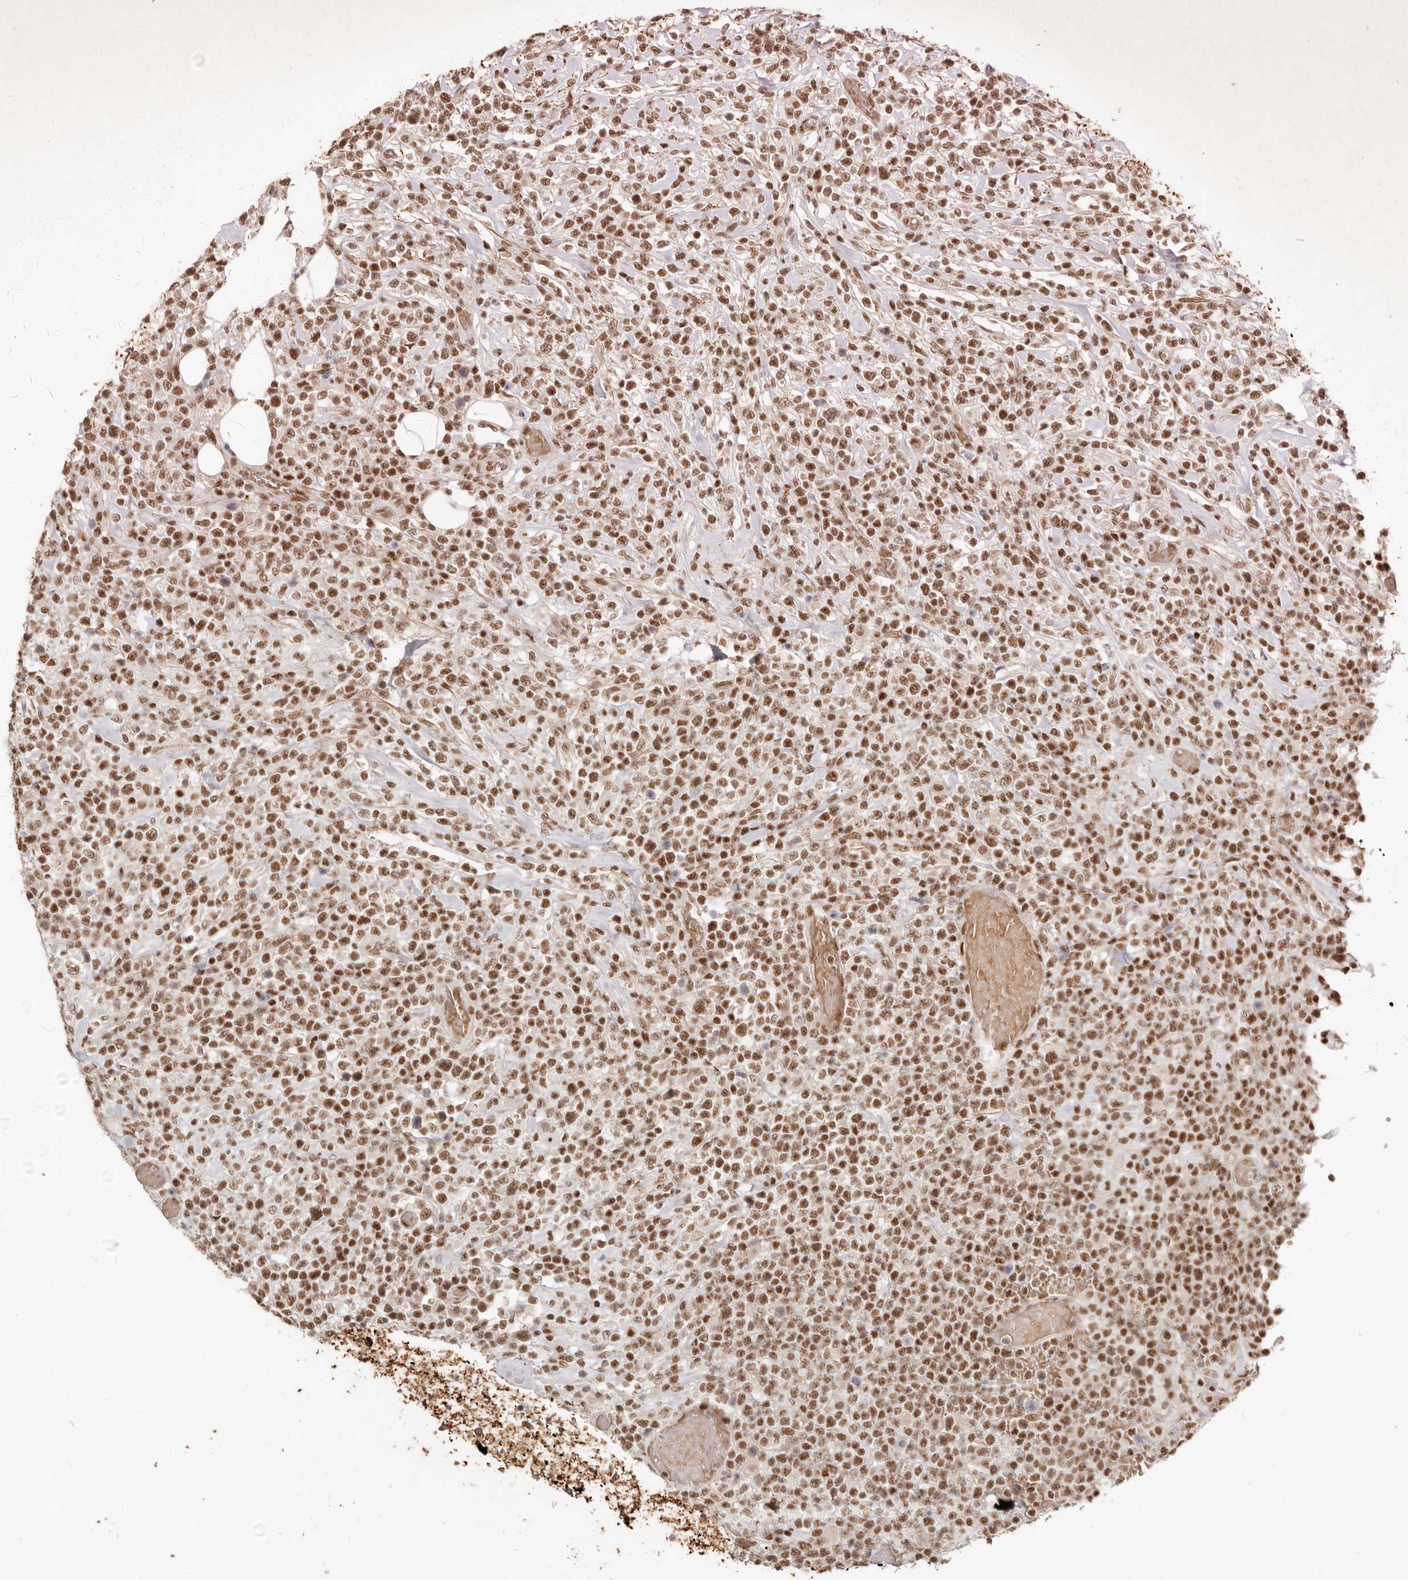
{"staining": {"intensity": "moderate", "quantity": ">75%", "location": "nuclear"}, "tissue": "lymphoma", "cell_type": "Tumor cells", "image_type": "cancer", "snomed": [{"axis": "morphology", "description": "Malignant lymphoma, non-Hodgkin's type, High grade"}, {"axis": "topography", "description": "Colon"}], "caption": "Moderate nuclear protein staining is present in about >75% of tumor cells in lymphoma. (IHC, brightfield microscopy, high magnification).", "gene": "GABPA", "patient": {"sex": "female", "age": 53}}